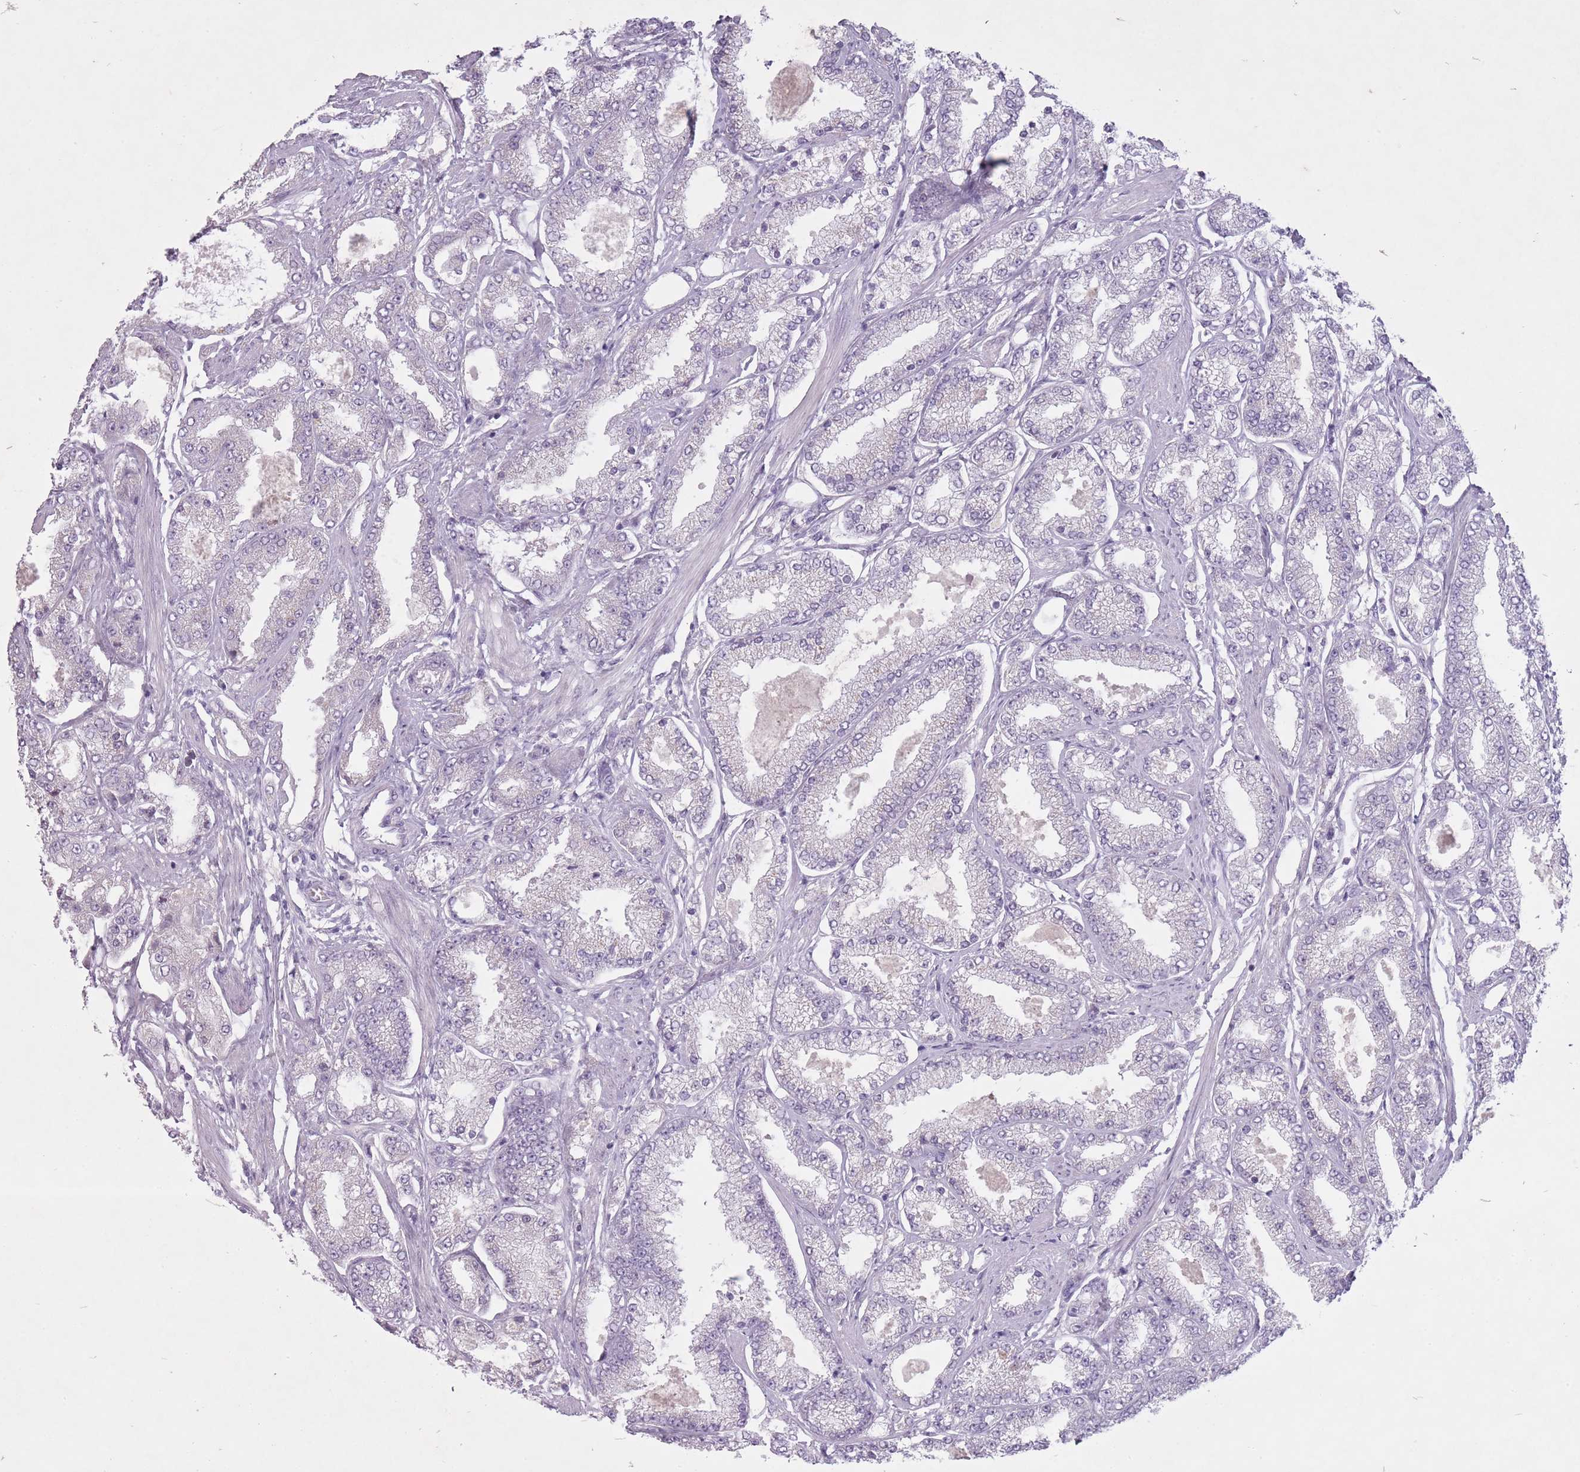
{"staining": {"intensity": "negative", "quantity": "none", "location": "none"}, "tissue": "prostate cancer", "cell_type": "Tumor cells", "image_type": "cancer", "snomed": [{"axis": "morphology", "description": "Adenocarcinoma, High grade"}, {"axis": "topography", "description": "Prostate"}], "caption": "There is no significant expression in tumor cells of high-grade adenocarcinoma (prostate).", "gene": "FAM43B", "patient": {"sex": "male", "age": 69}}